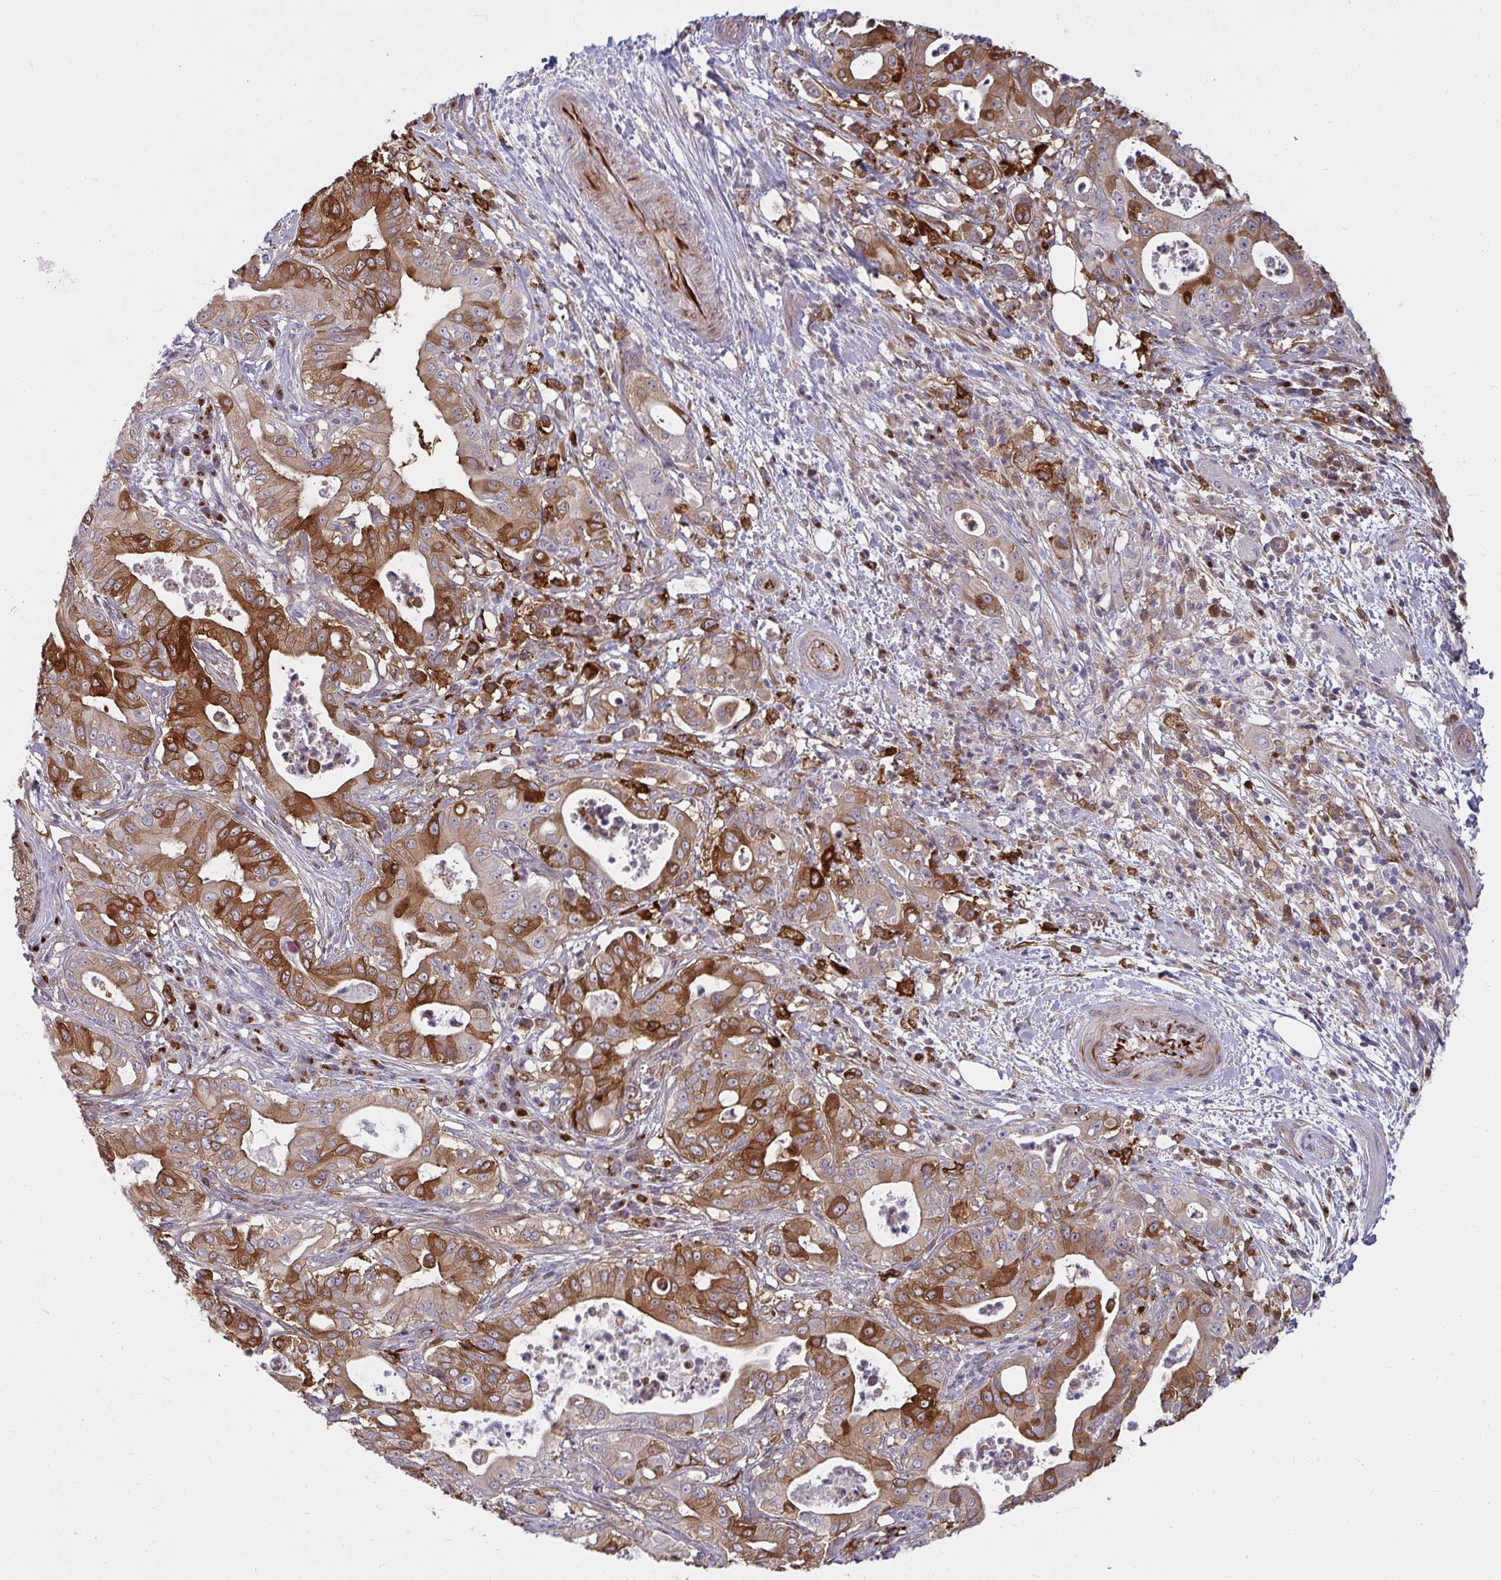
{"staining": {"intensity": "moderate", "quantity": ">75%", "location": "cytoplasmic/membranous"}, "tissue": "pancreatic cancer", "cell_type": "Tumor cells", "image_type": "cancer", "snomed": [{"axis": "morphology", "description": "Adenocarcinoma, NOS"}, {"axis": "topography", "description": "Pancreas"}], "caption": "Immunohistochemical staining of human pancreatic adenocarcinoma reveals medium levels of moderate cytoplasmic/membranous protein staining in approximately >75% of tumor cells.", "gene": "IFIT3", "patient": {"sex": "male", "age": 71}}